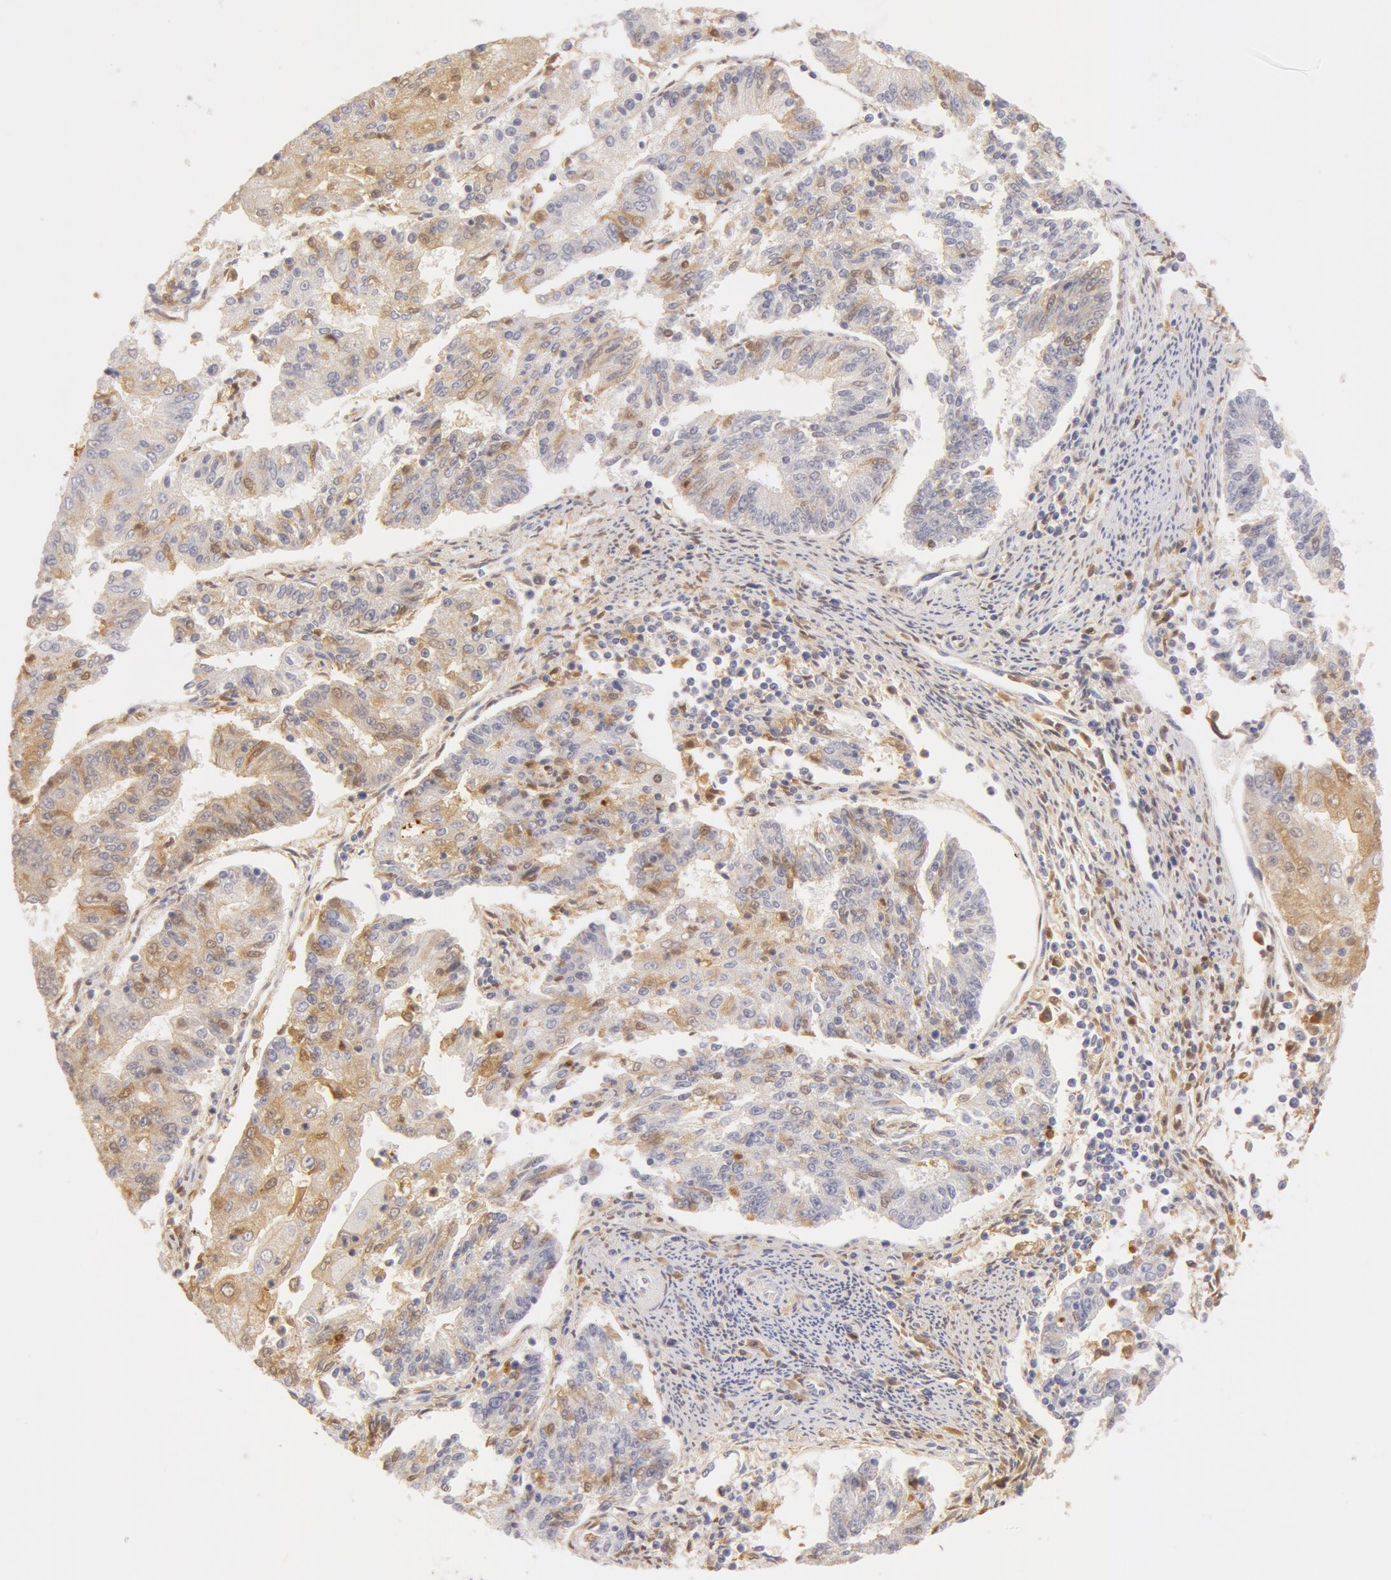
{"staining": {"intensity": "weak", "quantity": "<25%", "location": "cytoplasmic/membranous"}, "tissue": "endometrial cancer", "cell_type": "Tumor cells", "image_type": "cancer", "snomed": [{"axis": "morphology", "description": "Adenocarcinoma, NOS"}, {"axis": "topography", "description": "Endometrium"}], "caption": "The photomicrograph shows no staining of tumor cells in endometrial cancer.", "gene": "GC", "patient": {"sex": "female", "age": 56}}